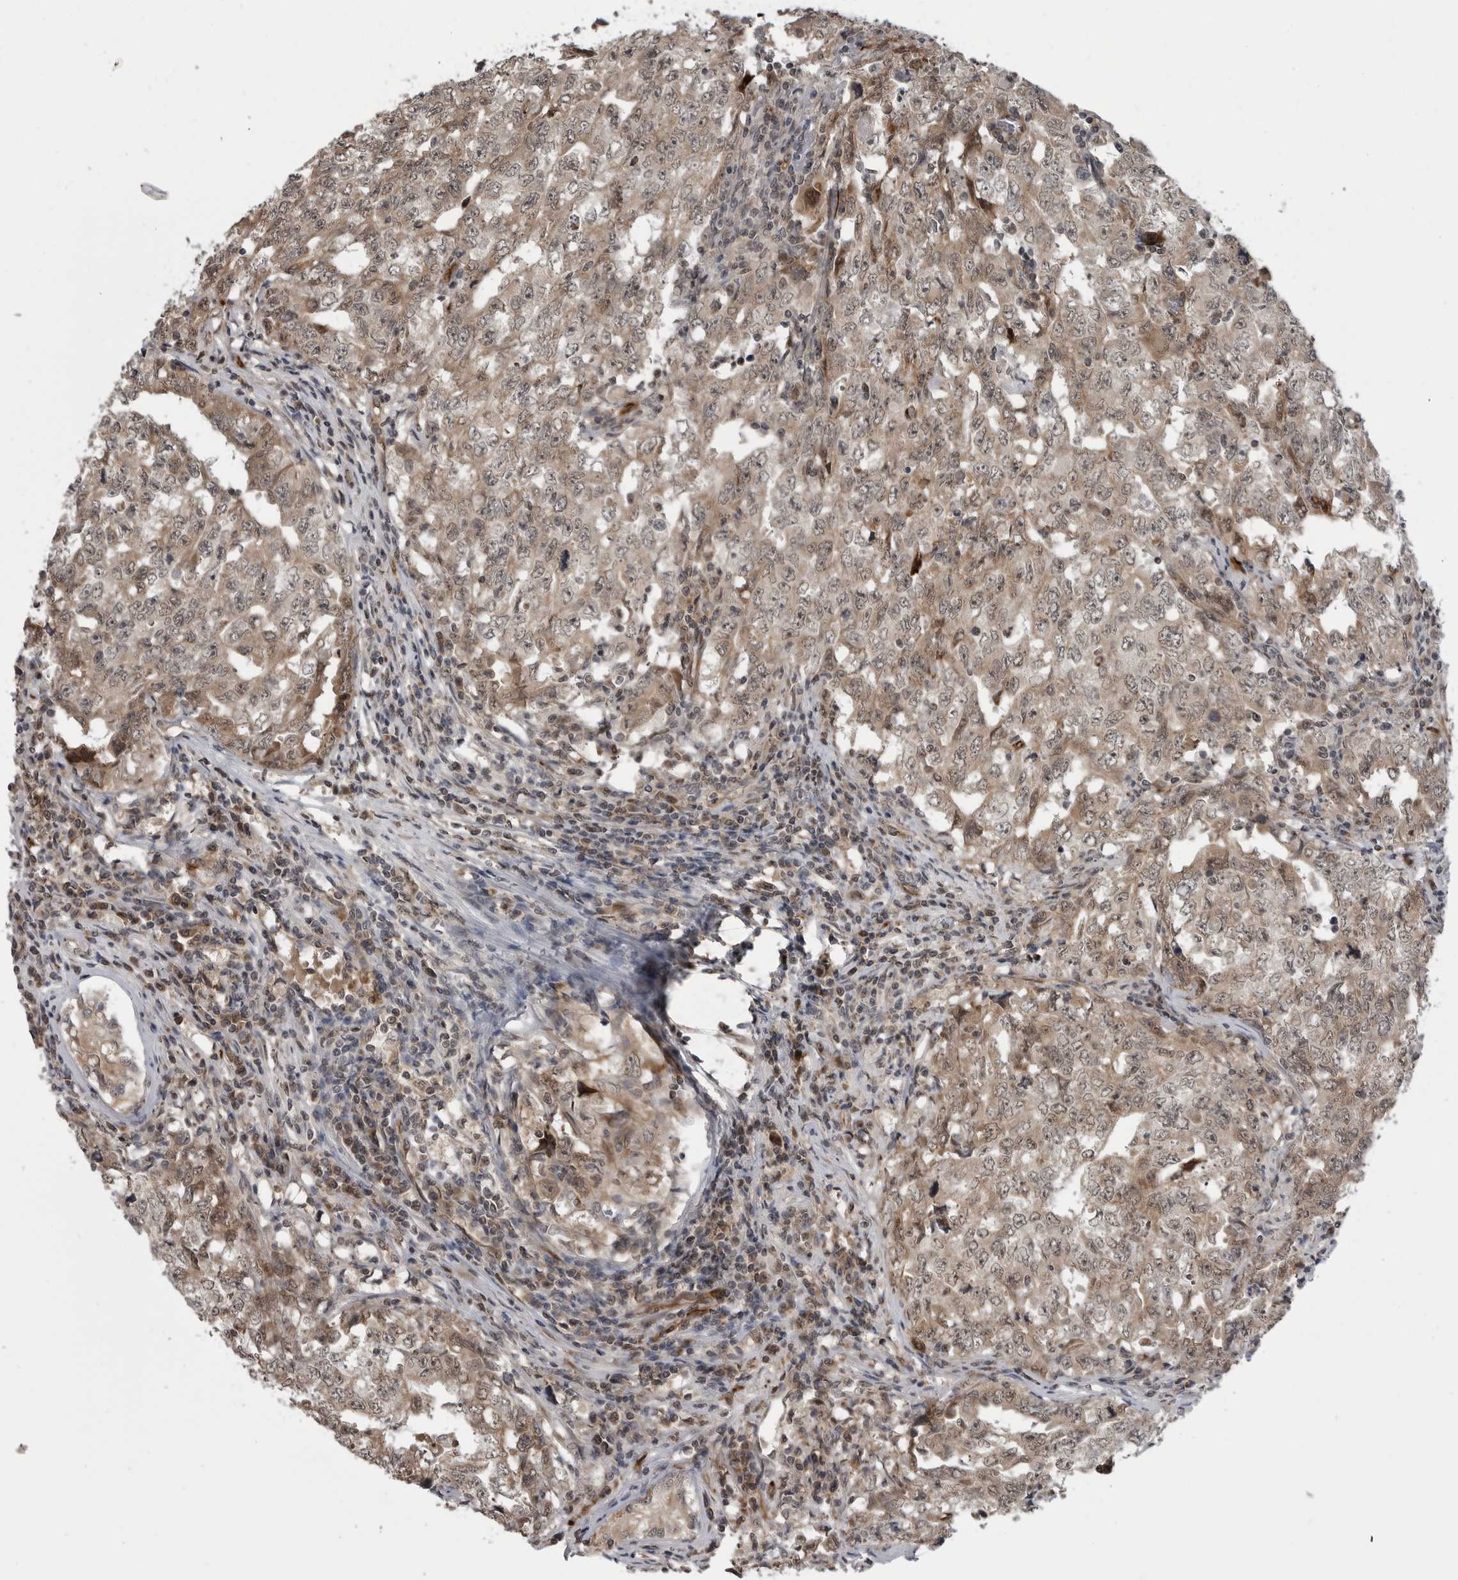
{"staining": {"intensity": "weak", "quantity": ">75%", "location": "cytoplasmic/membranous,nuclear"}, "tissue": "testis cancer", "cell_type": "Tumor cells", "image_type": "cancer", "snomed": [{"axis": "morphology", "description": "Carcinoma, Embryonal, NOS"}, {"axis": "topography", "description": "Testis"}], "caption": "Immunohistochemical staining of human testis cancer (embryonal carcinoma) exhibits low levels of weak cytoplasmic/membranous and nuclear protein staining in about >75% of tumor cells.", "gene": "FAAP100", "patient": {"sex": "male", "age": 26}}